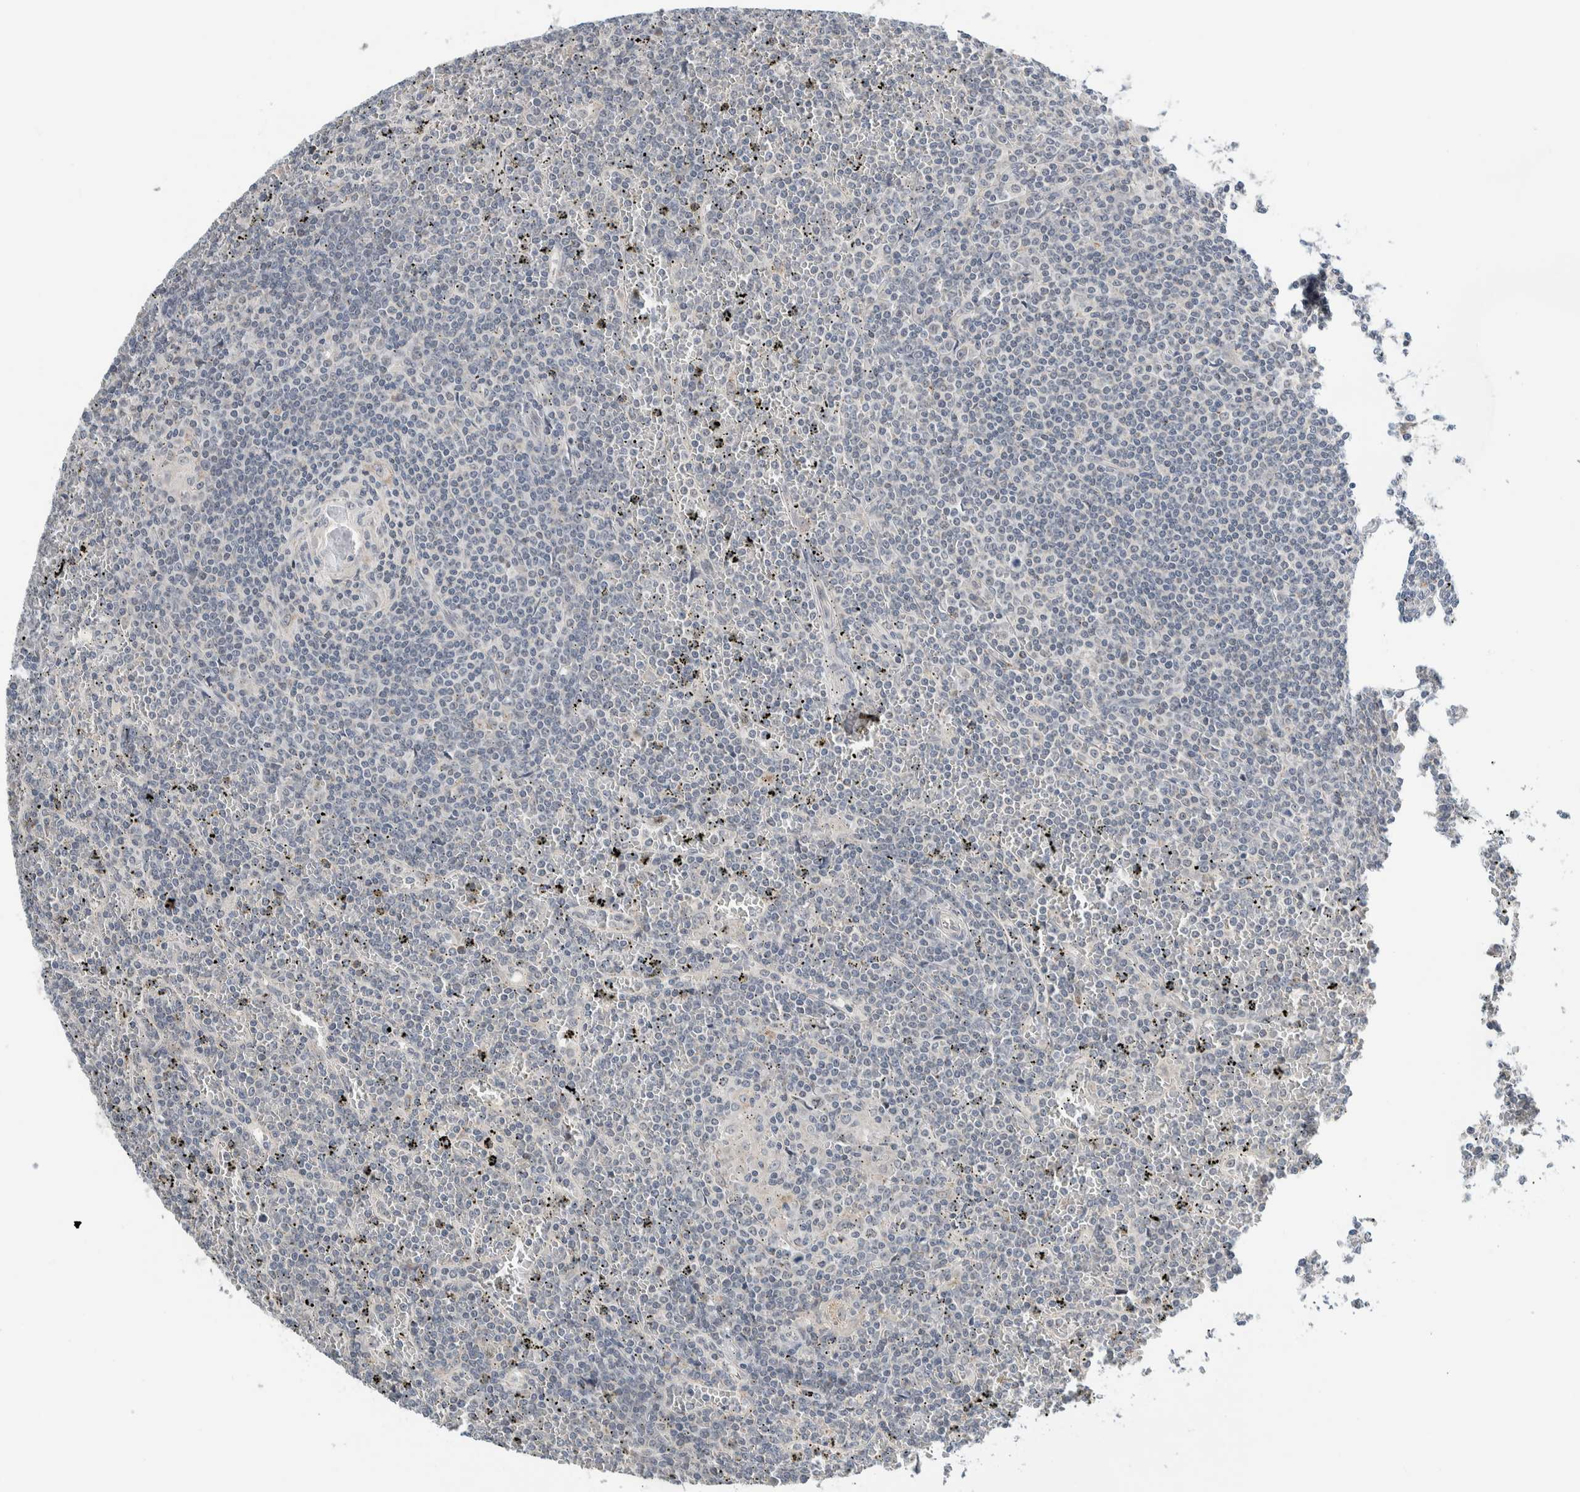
{"staining": {"intensity": "negative", "quantity": "none", "location": "none"}, "tissue": "lymphoma", "cell_type": "Tumor cells", "image_type": "cancer", "snomed": [{"axis": "morphology", "description": "Malignant lymphoma, non-Hodgkin's type, Low grade"}, {"axis": "topography", "description": "Spleen"}], "caption": "The immunohistochemistry image has no significant positivity in tumor cells of malignant lymphoma, non-Hodgkin's type (low-grade) tissue.", "gene": "SHPK", "patient": {"sex": "female", "age": 19}}